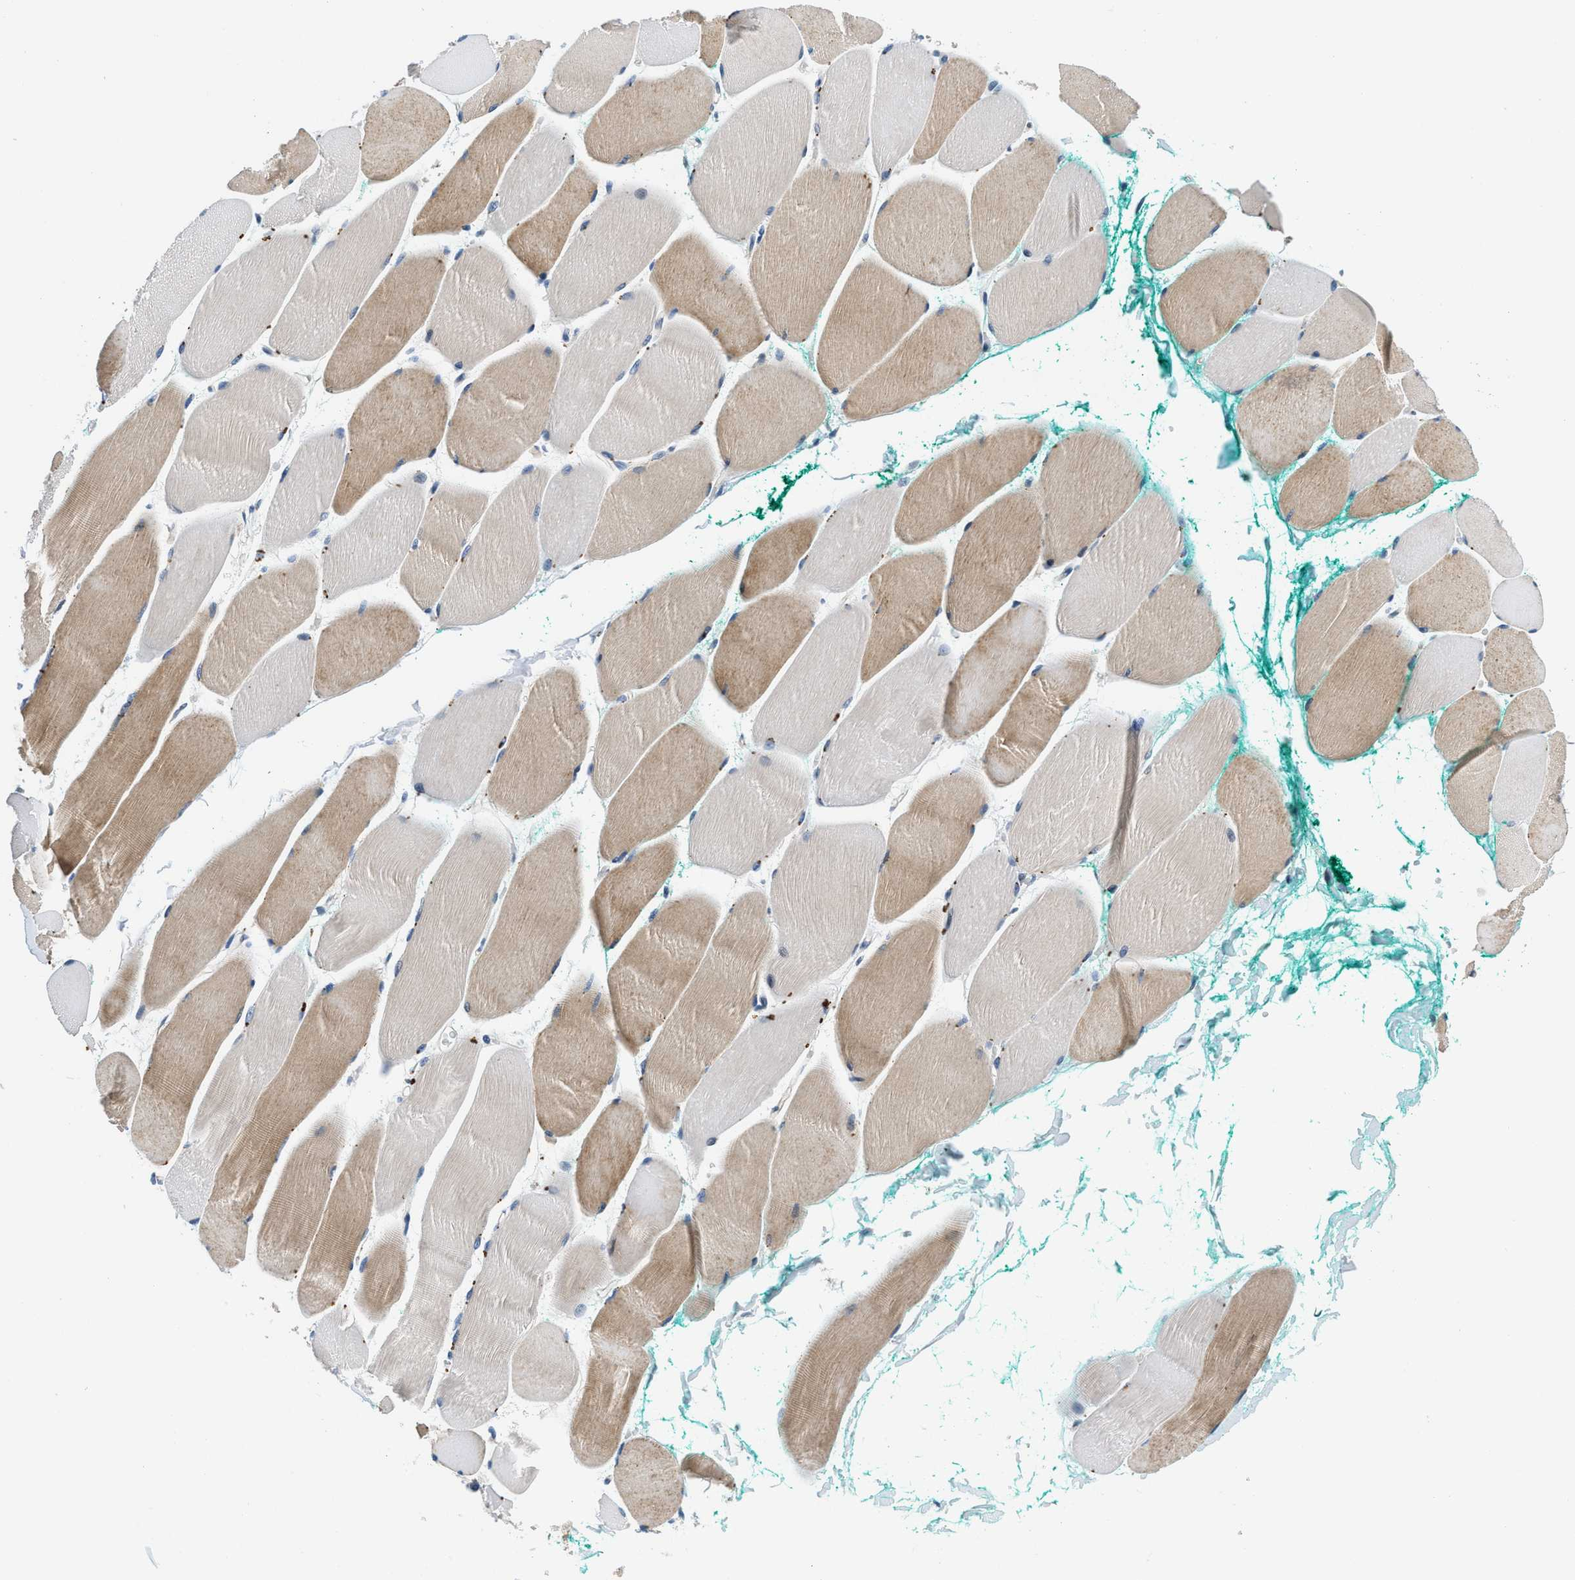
{"staining": {"intensity": "weak", "quantity": "25%-75%", "location": "cytoplasmic/membranous"}, "tissue": "skeletal muscle", "cell_type": "Myocytes", "image_type": "normal", "snomed": [{"axis": "morphology", "description": "Normal tissue, NOS"}, {"axis": "morphology", "description": "Squamous cell carcinoma, NOS"}, {"axis": "topography", "description": "Skeletal muscle"}], "caption": "Immunohistochemical staining of normal skeletal muscle displays 25%-75% levels of weak cytoplasmic/membranous protein expression in approximately 25%-75% of myocytes.", "gene": "ADGRE3", "patient": {"sex": "male", "age": 51}}